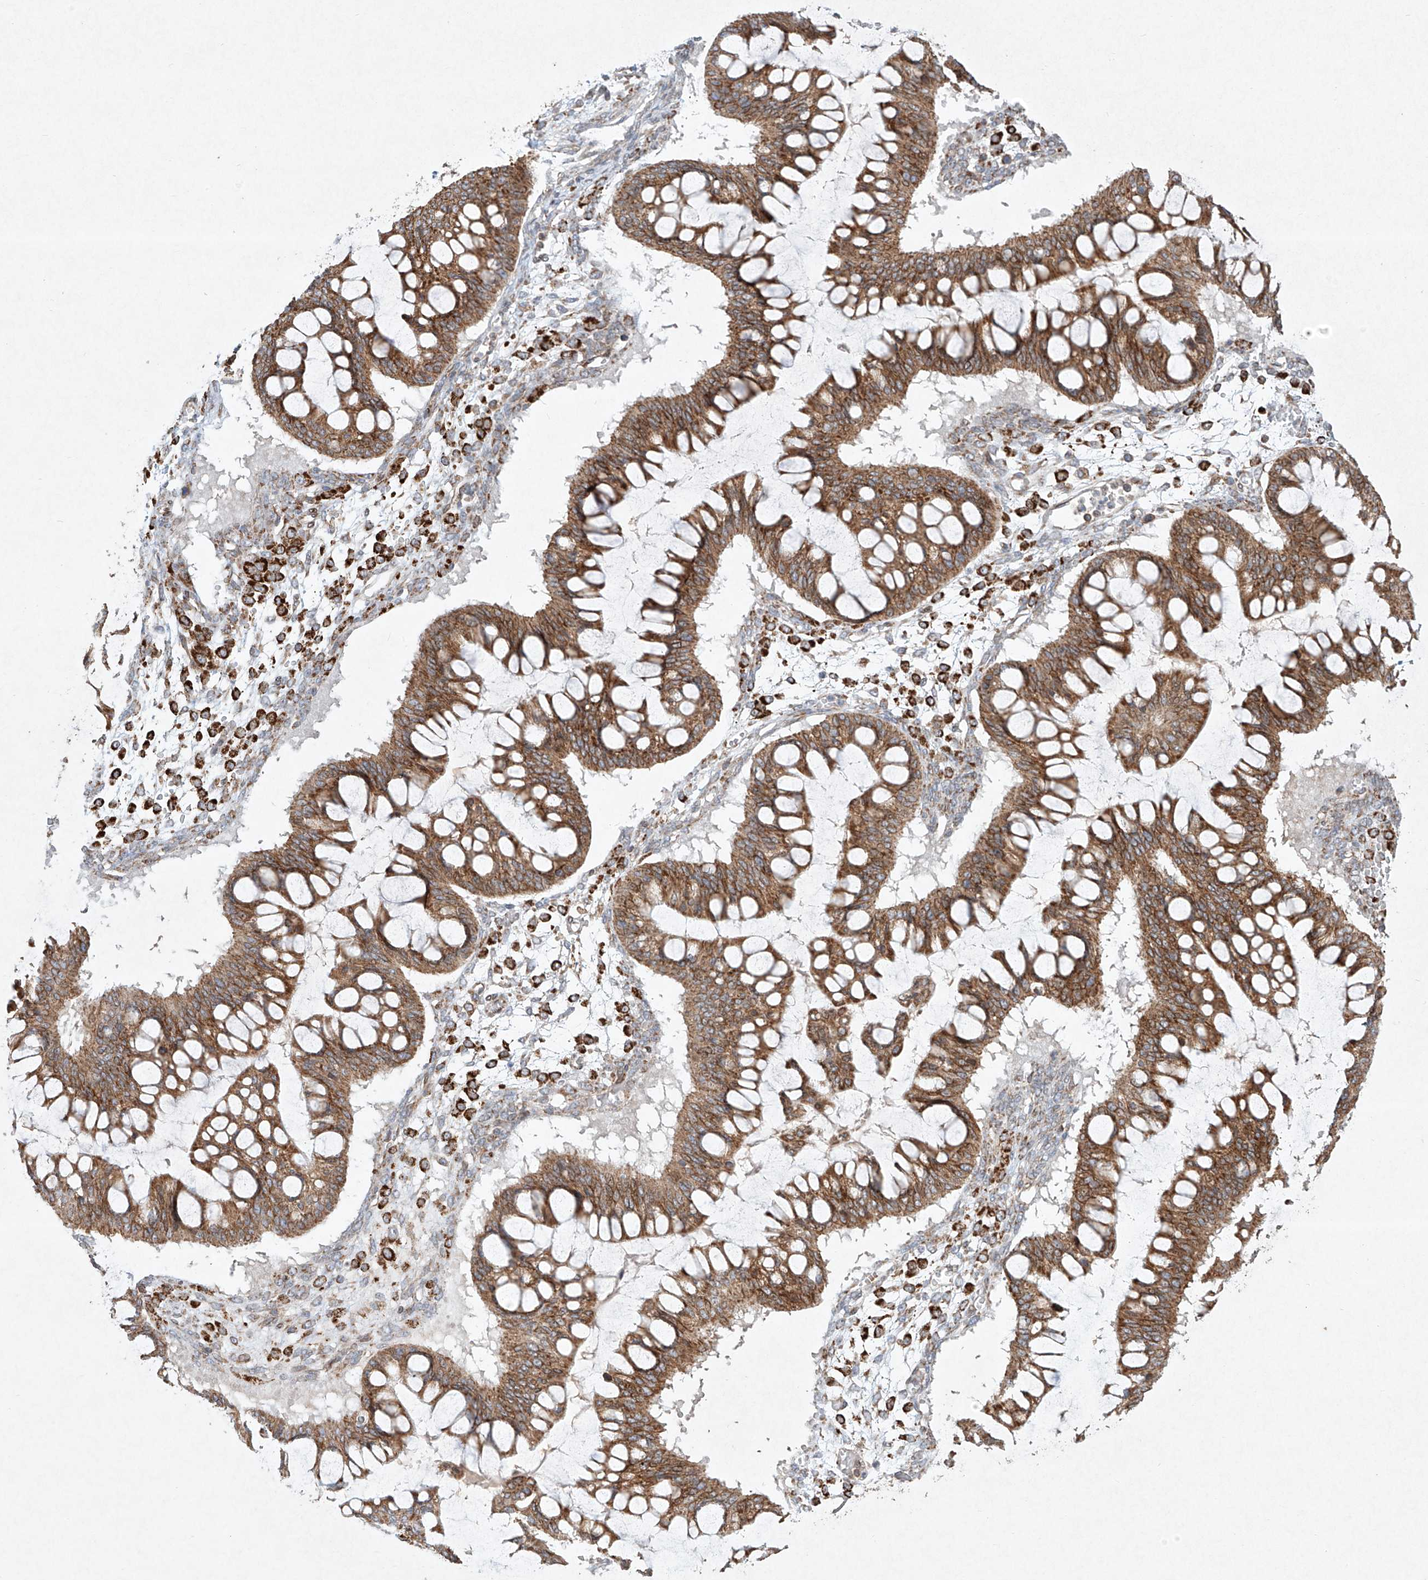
{"staining": {"intensity": "moderate", "quantity": ">75%", "location": "cytoplasmic/membranous"}, "tissue": "ovarian cancer", "cell_type": "Tumor cells", "image_type": "cancer", "snomed": [{"axis": "morphology", "description": "Cystadenocarcinoma, mucinous, NOS"}, {"axis": "topography", "description": "Ovary"}], "caption": "This micrograph shows immunohistochemistry (IHC) staining of mucinous cystadenocarcinoma (ovarian), with medium moderate cytoplasmic/membranous expression in about >75% of tumor cells.", "gene": "SEMA3B", "patient": {"sex": "female", "age": 73}}